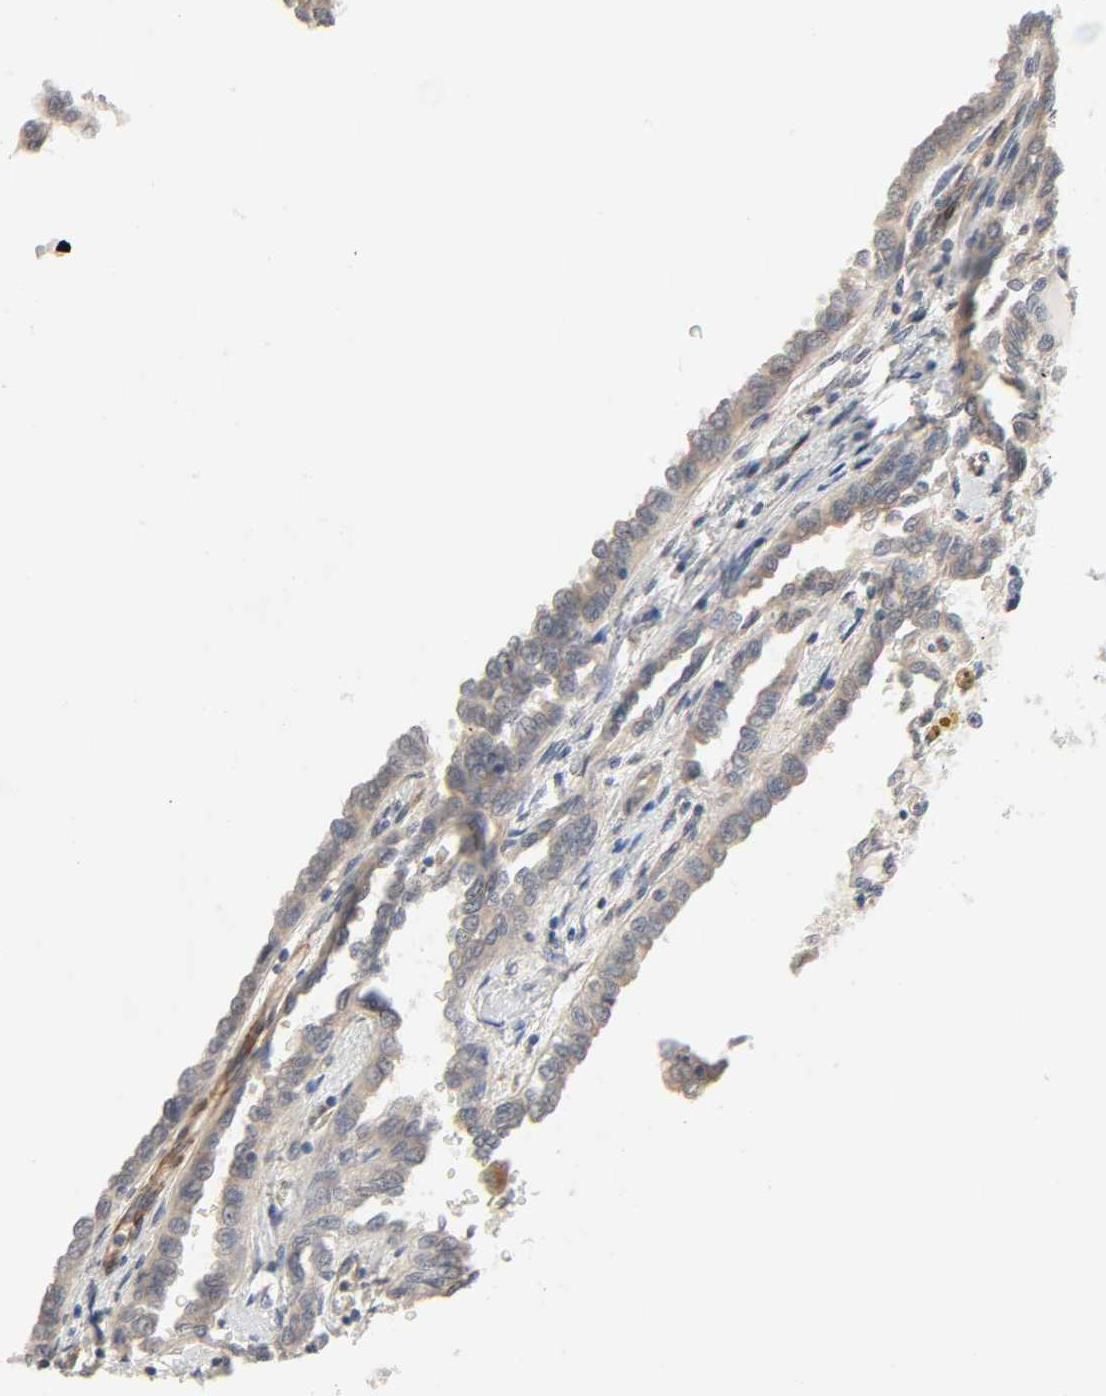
{"staining": {"intensity": "moderate", "quantity": ">75%", "location": "cytoplasmic/membranous"}, "tissue": "renal cancer", "cell_type": "Tumor cells", "image_type": "cancer", "snomed": [{"axis": "morphology", "description": "Inflammation, NOS"}, {"axis": "morphology", "description": "Adenocarcinoma, NOS"}, {"axis": "topography", "description": "Kidney"}], "caption": "This is an image of IHC staining of renal cancer, which shows moderate positivity in the cytoplasmic/membranous of tumor cells.", "gene": "PTK2", "patient": {"sex": "male", "age": 68}}